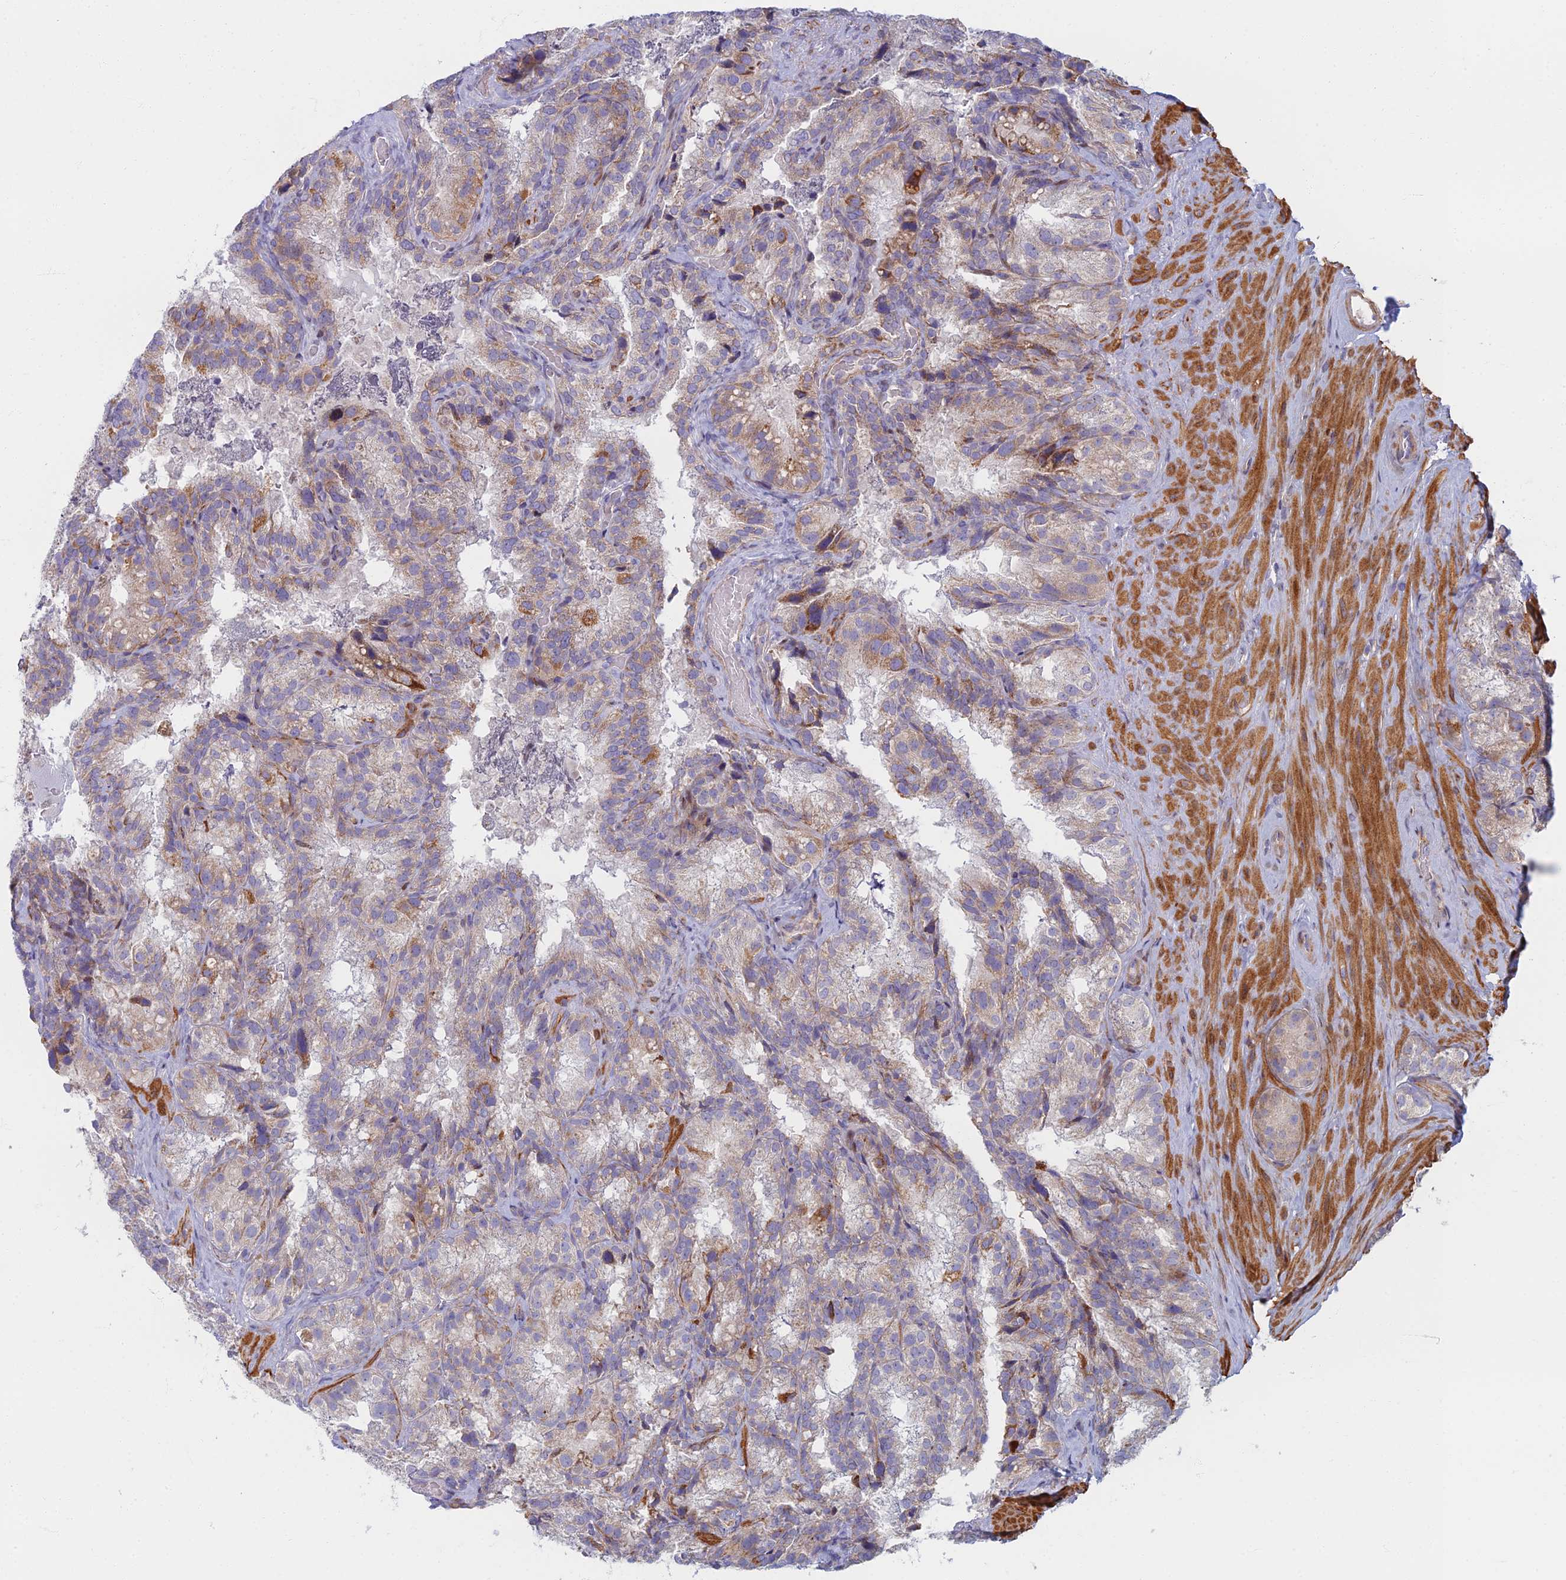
{"staining": {"intensity": "weak", "quantity": "<25%", "location": "cytoplasmic/membranous"}, "tissue": "seminal vesicle", "cell_type": "Glandular cells", "image_type": "normal", "snomed": [{"axis": "morphology", "description": "Normal tissue, NOS"}, {"axis": "topography", "description": "Seminal veicle"}], "caption": "IHC micrograph of normal human seminal vesicle stained for a protein (brown), which displays no staining in glandular cells. (Brightfield microscopy of DAB (3,3'-diaminobenzidine) immunohistochemistry (IHC) at high magnification).", "gene": "C15orf40", "patient": {"sex": "male", "age": 58}}